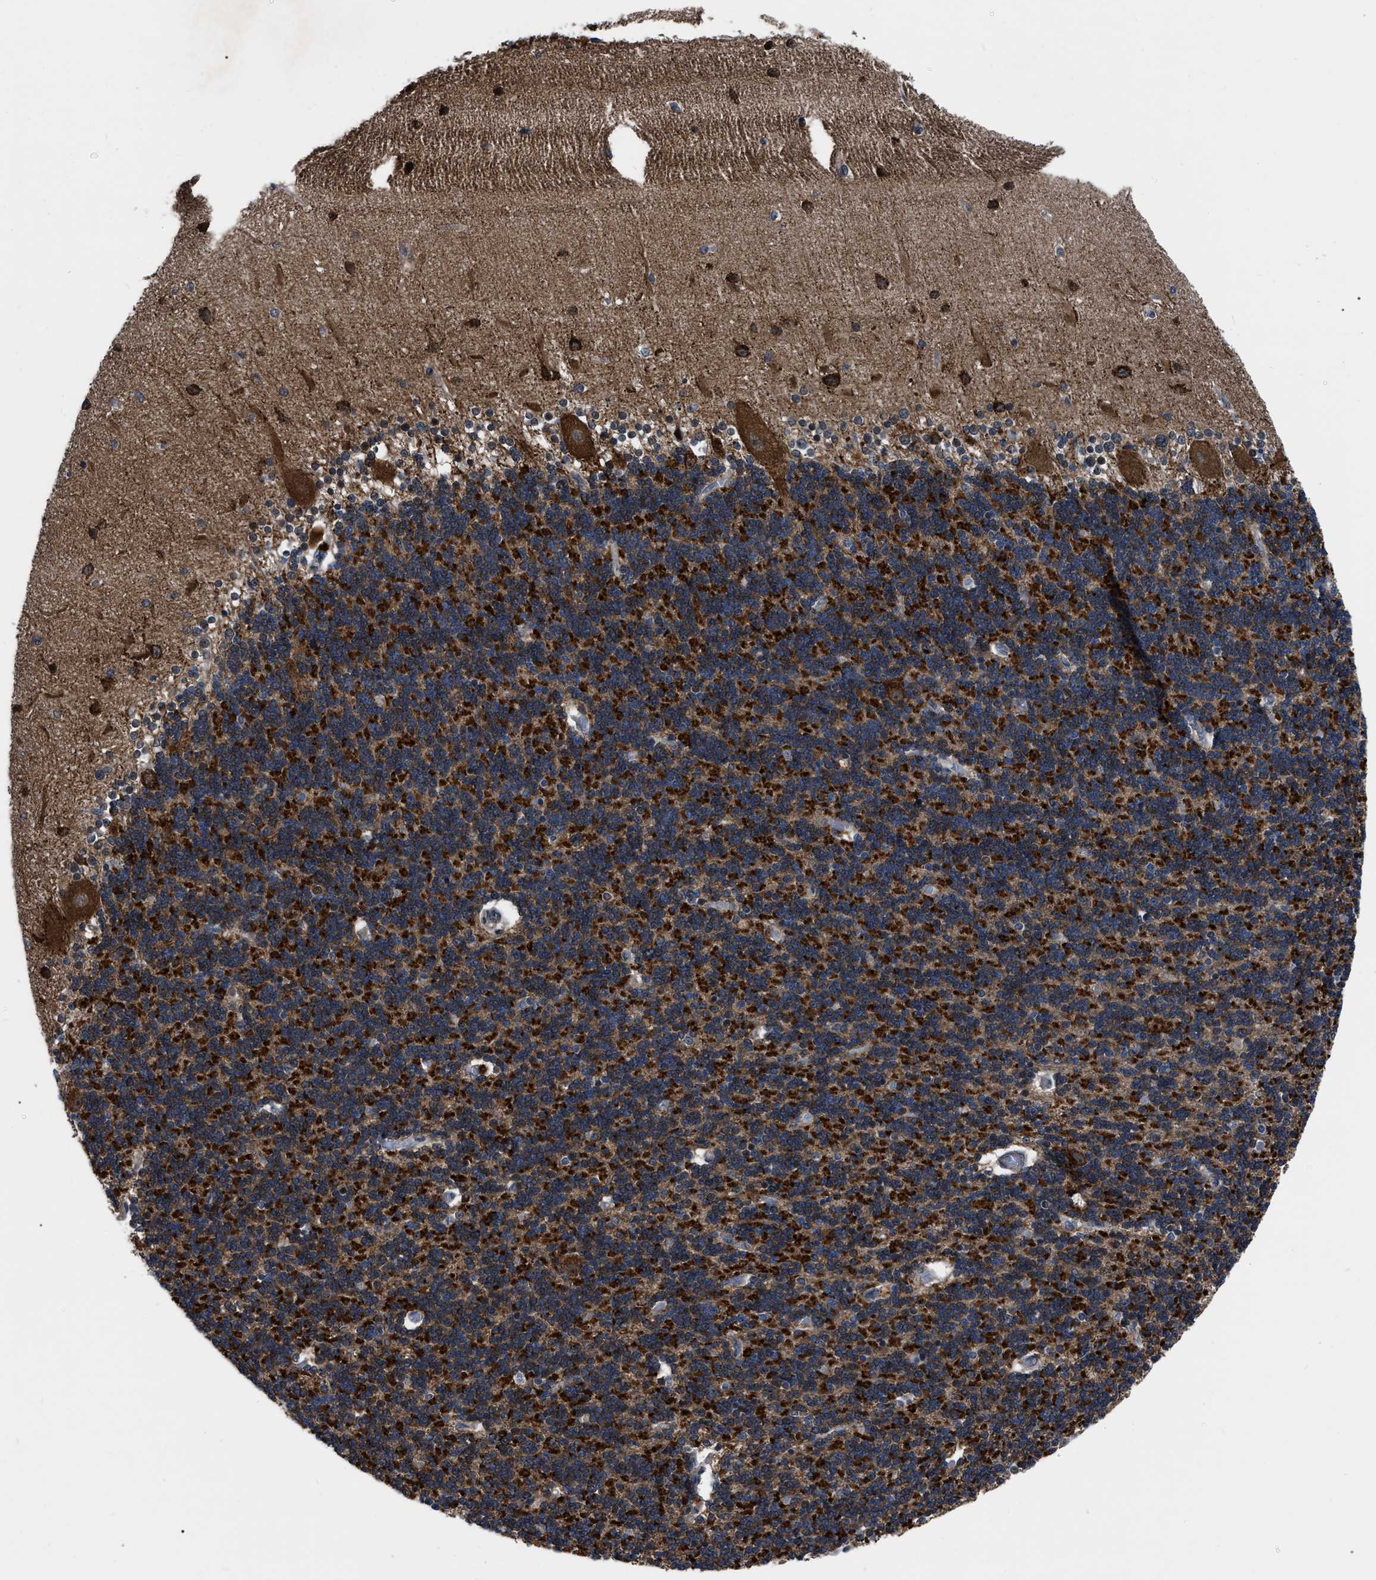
{"staining": {"intensity": "strong", "quantity": ">75%", "location": "cytoplasmic/membranous"}, "tissue": "cerebellum", "cell_type": "Cells in granular layer", "image_type": "normal", "snomed": [{"axis": "morphology", "description": "Normal tissue, NOS"}, {"axis": "topography", "description": "Cerebellum"}], "caption": "Brown immunohistochemical staining in unremarkable cerebellum shows strong cytoplasmic/membranous staining in approximately >75% of cells in granular layer.", "gene": "GET4", "patient": {"sex": "female", "age": 54}}